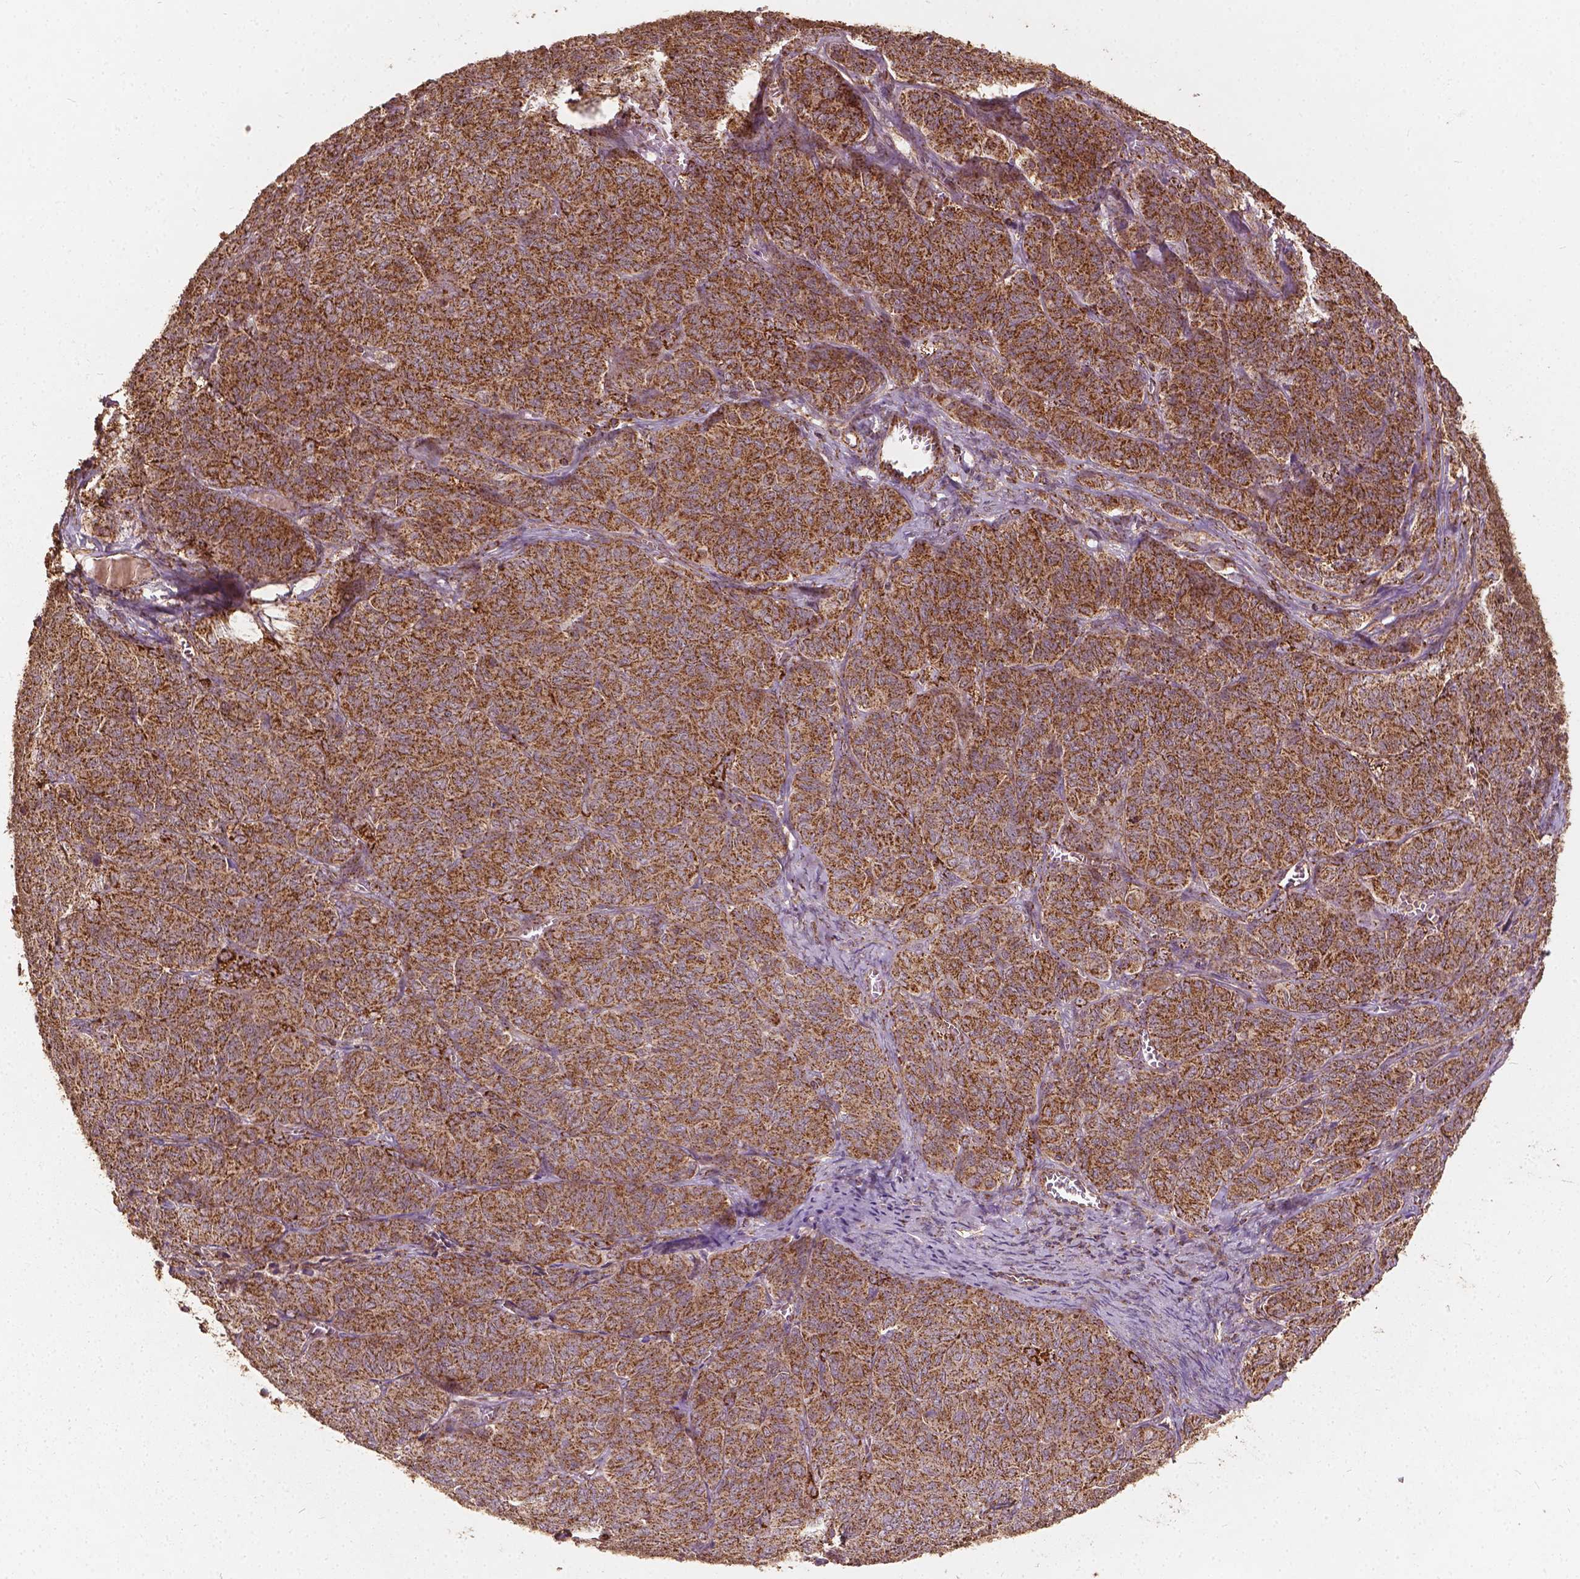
{"staining": {"intensity": "moderate", "quantity": ">75%", "location": "cytoplasmic/membranous"}, "tissue": "ovarian cancer", "cell_type": "Tumor cells", "image_type": "cancer", "snomed": [{"axis": "morphology", "description": "Carcinoma, endometroid"}, {"axis": "topography", "description": "Ovary"}], "caption": "Immunohistochemical staining of ovarian endometroid carcinoma exhibits medium levels of moderate cytoplasmic/membranous protein positivity in approximately >75% of tumor cells.", "gene": "UBXN2A", "patient": {"sex": "female", "age": 80}}